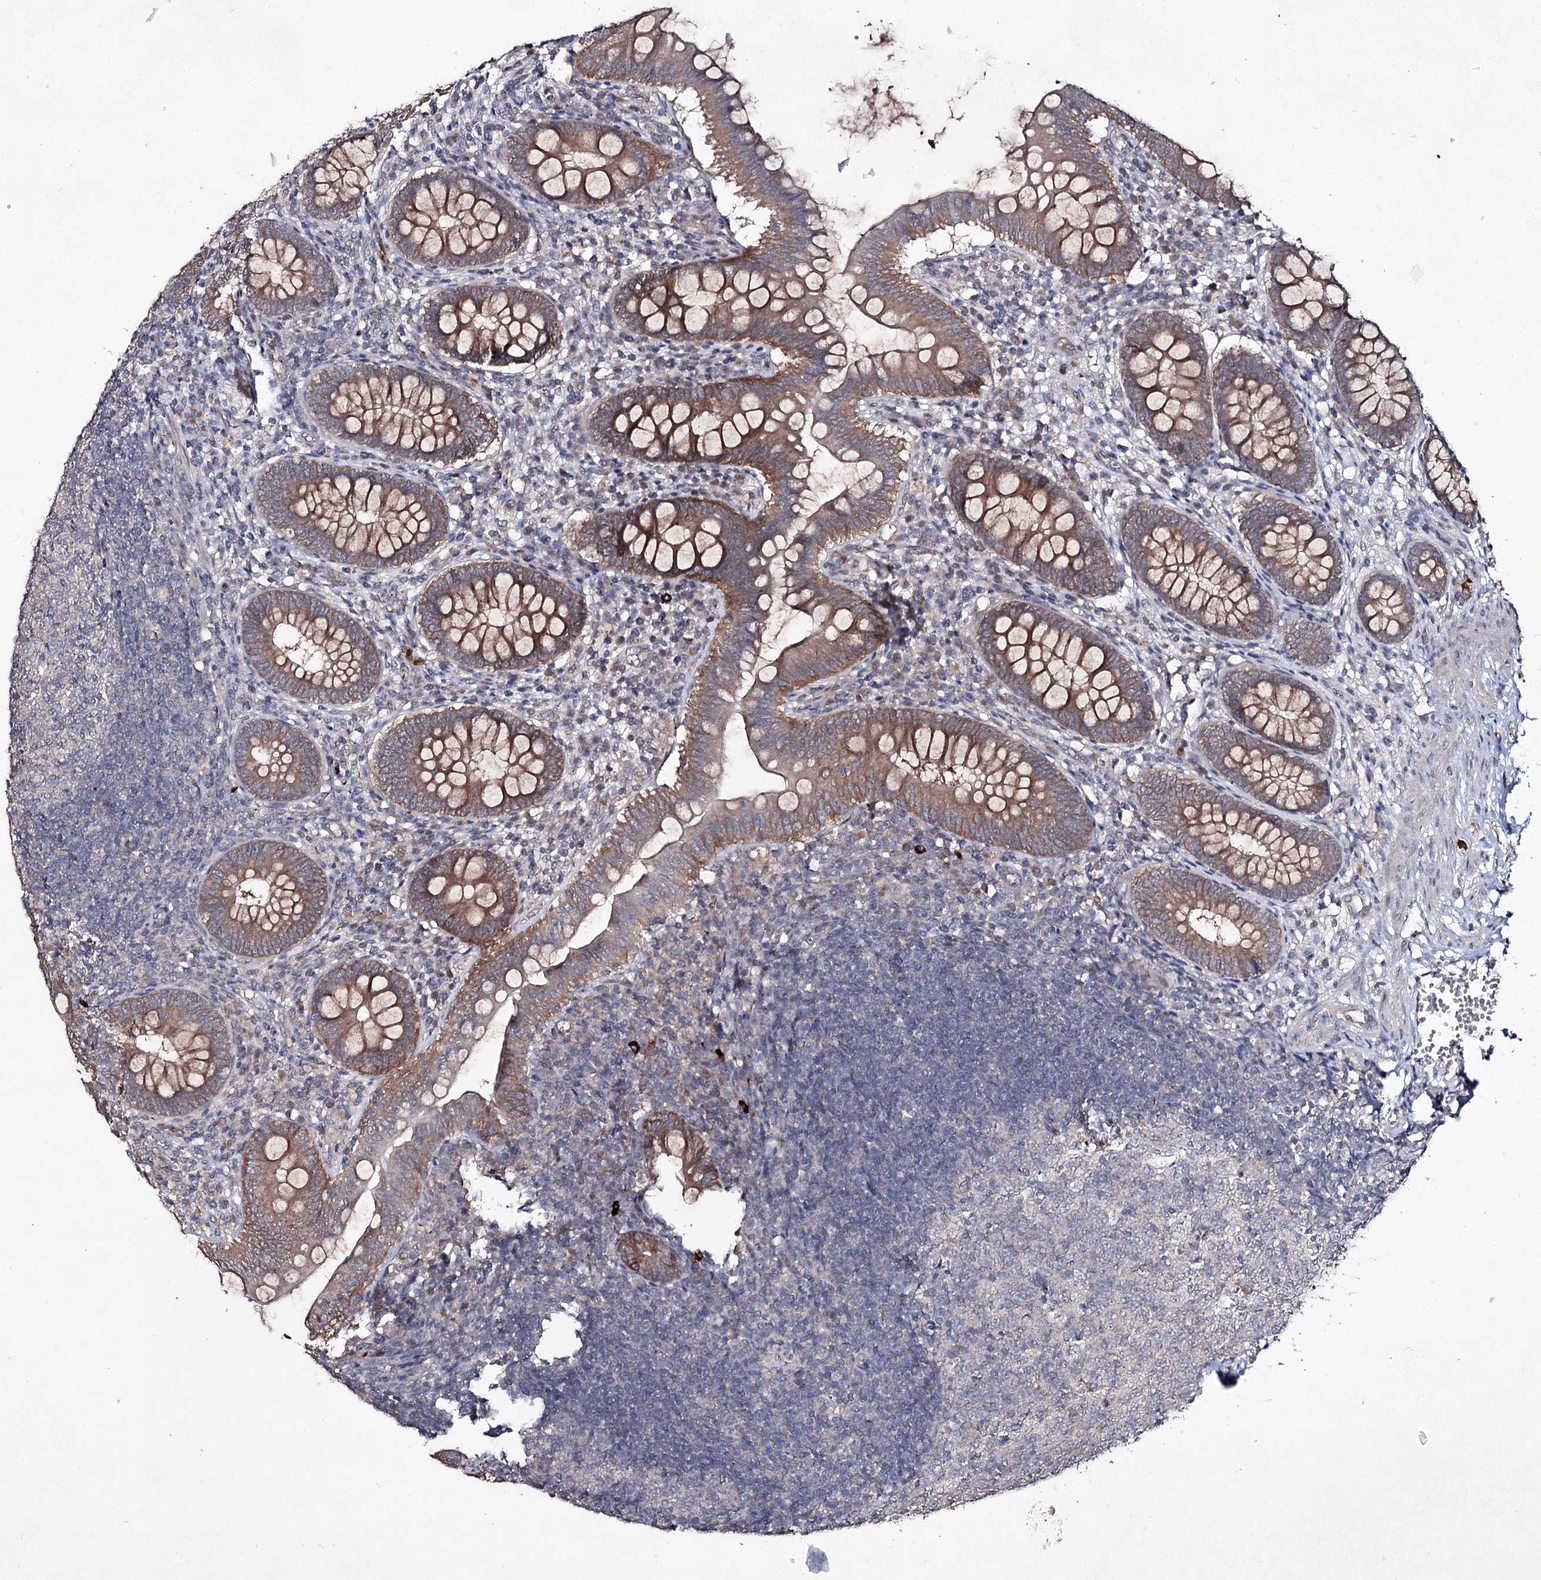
{"staining": {"intensity": "moderate", "quantity": ">75%", "location": "cytoplasmic/membranous"}, "tissue": "appendix", "cell_type": "Glandular cells", "image_type": "normal", "snomed": [{"axis": "morphology", "description": "Normal tissue, NOS"}, {"axis": "topography", "description": "Appendix"}], "caption": "A high-resolution histopathology image shows immunohistochemistry staining of benign appendix, which displays moderate cytoplasmic/membranous positivity in approximately >75% of glandular cells.", "gene": "SEMA4G", "patient": {"sex": "male", "age": 14}}